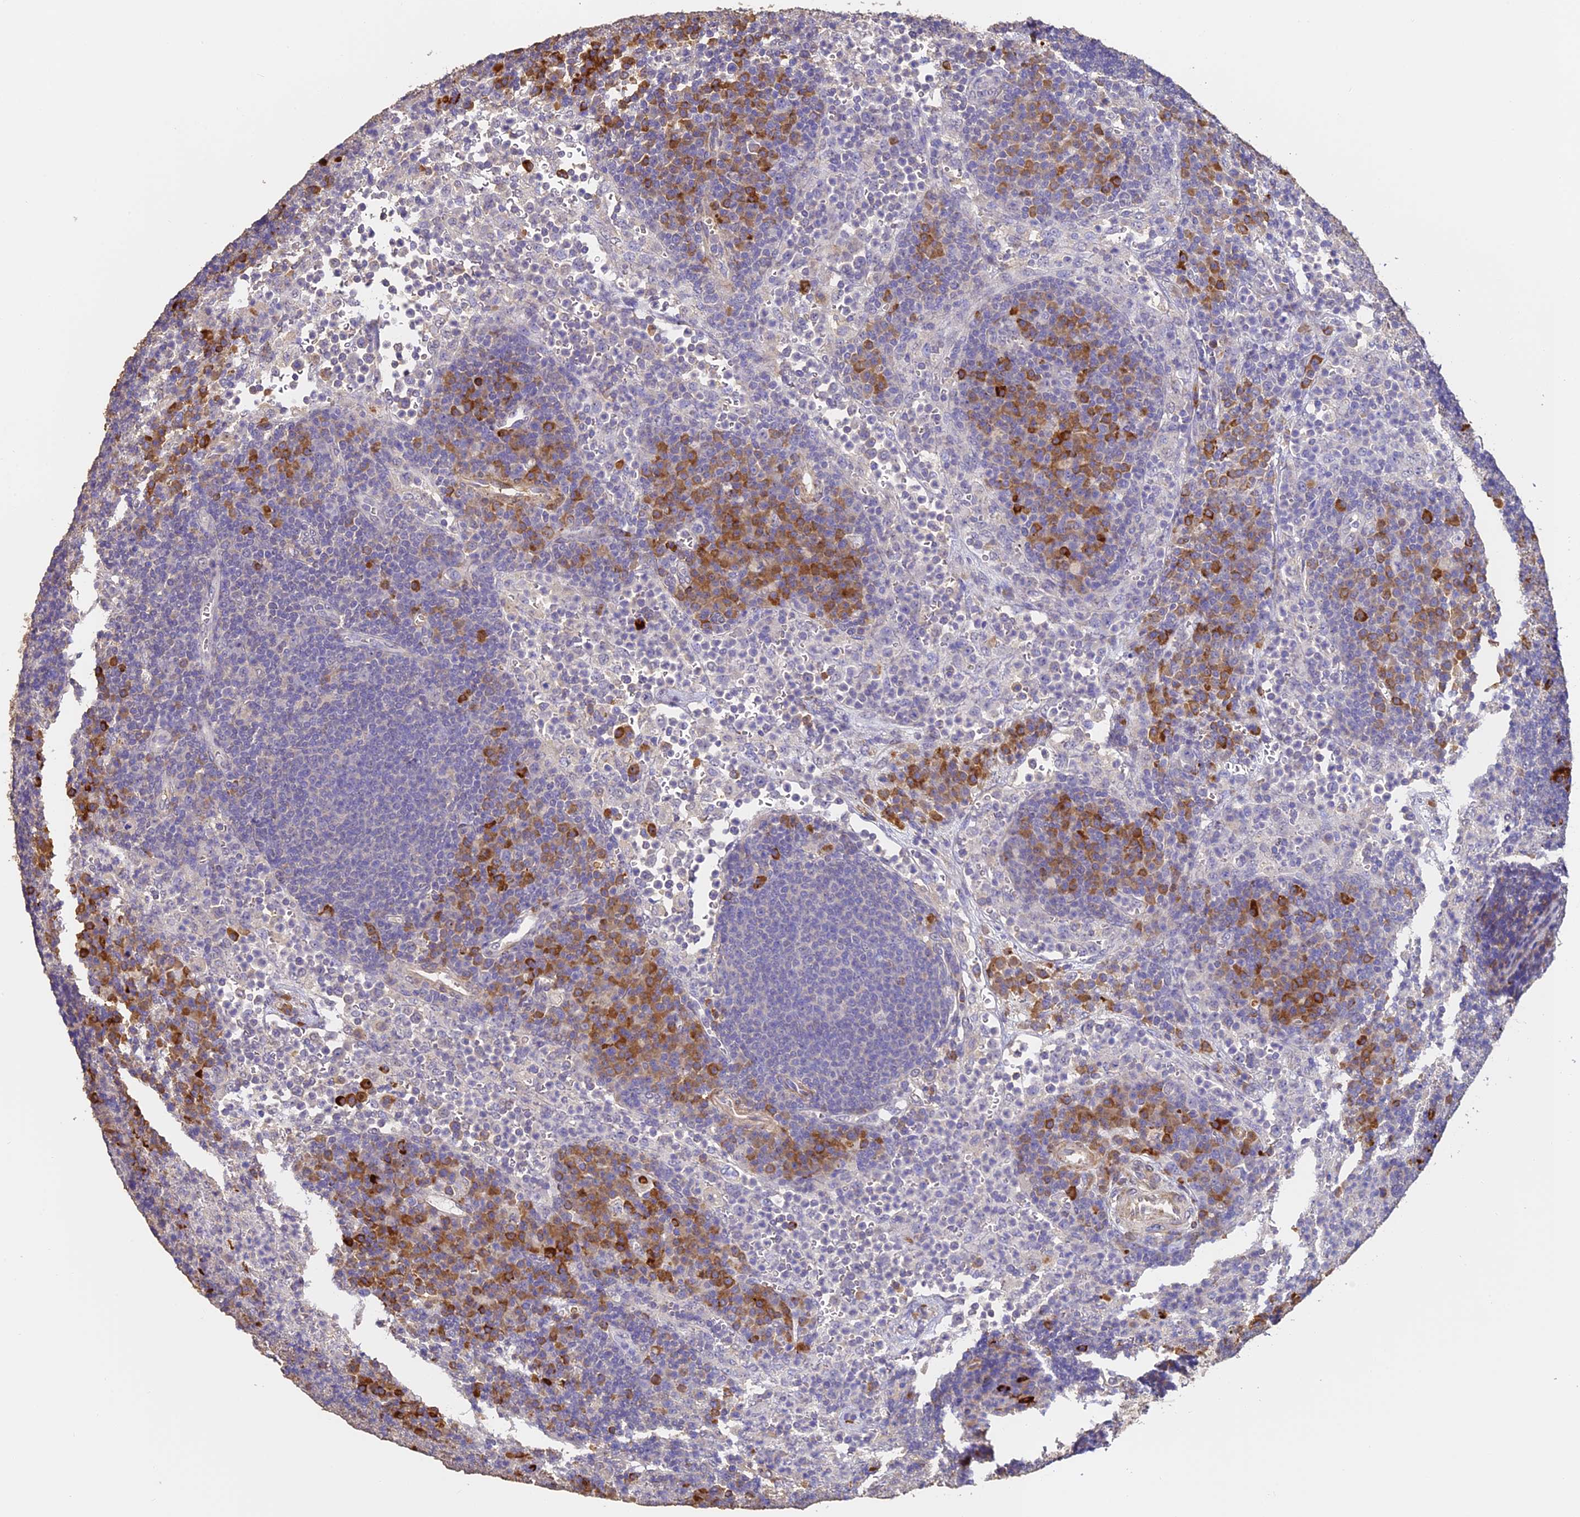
{"staining": {"intensity": "negative", "quantity": "none", "location": "none"}, "tissue": "lymph node", "cell_type": "Germinal center cells", "image_type": "normal", "snomed": [{"axis": "morphology", "description": "Normal tissue, NOS"}, {"axis": "topography", "description": "Lymph node"}], "caption": "DAB (3,3'-diaminobenzidine) immunohistochemical staining of normal lymph node displays no significant staining in germinal center cells.", "gene": "SLC11A1", "patient": {"sex": "female", "age": 70}}